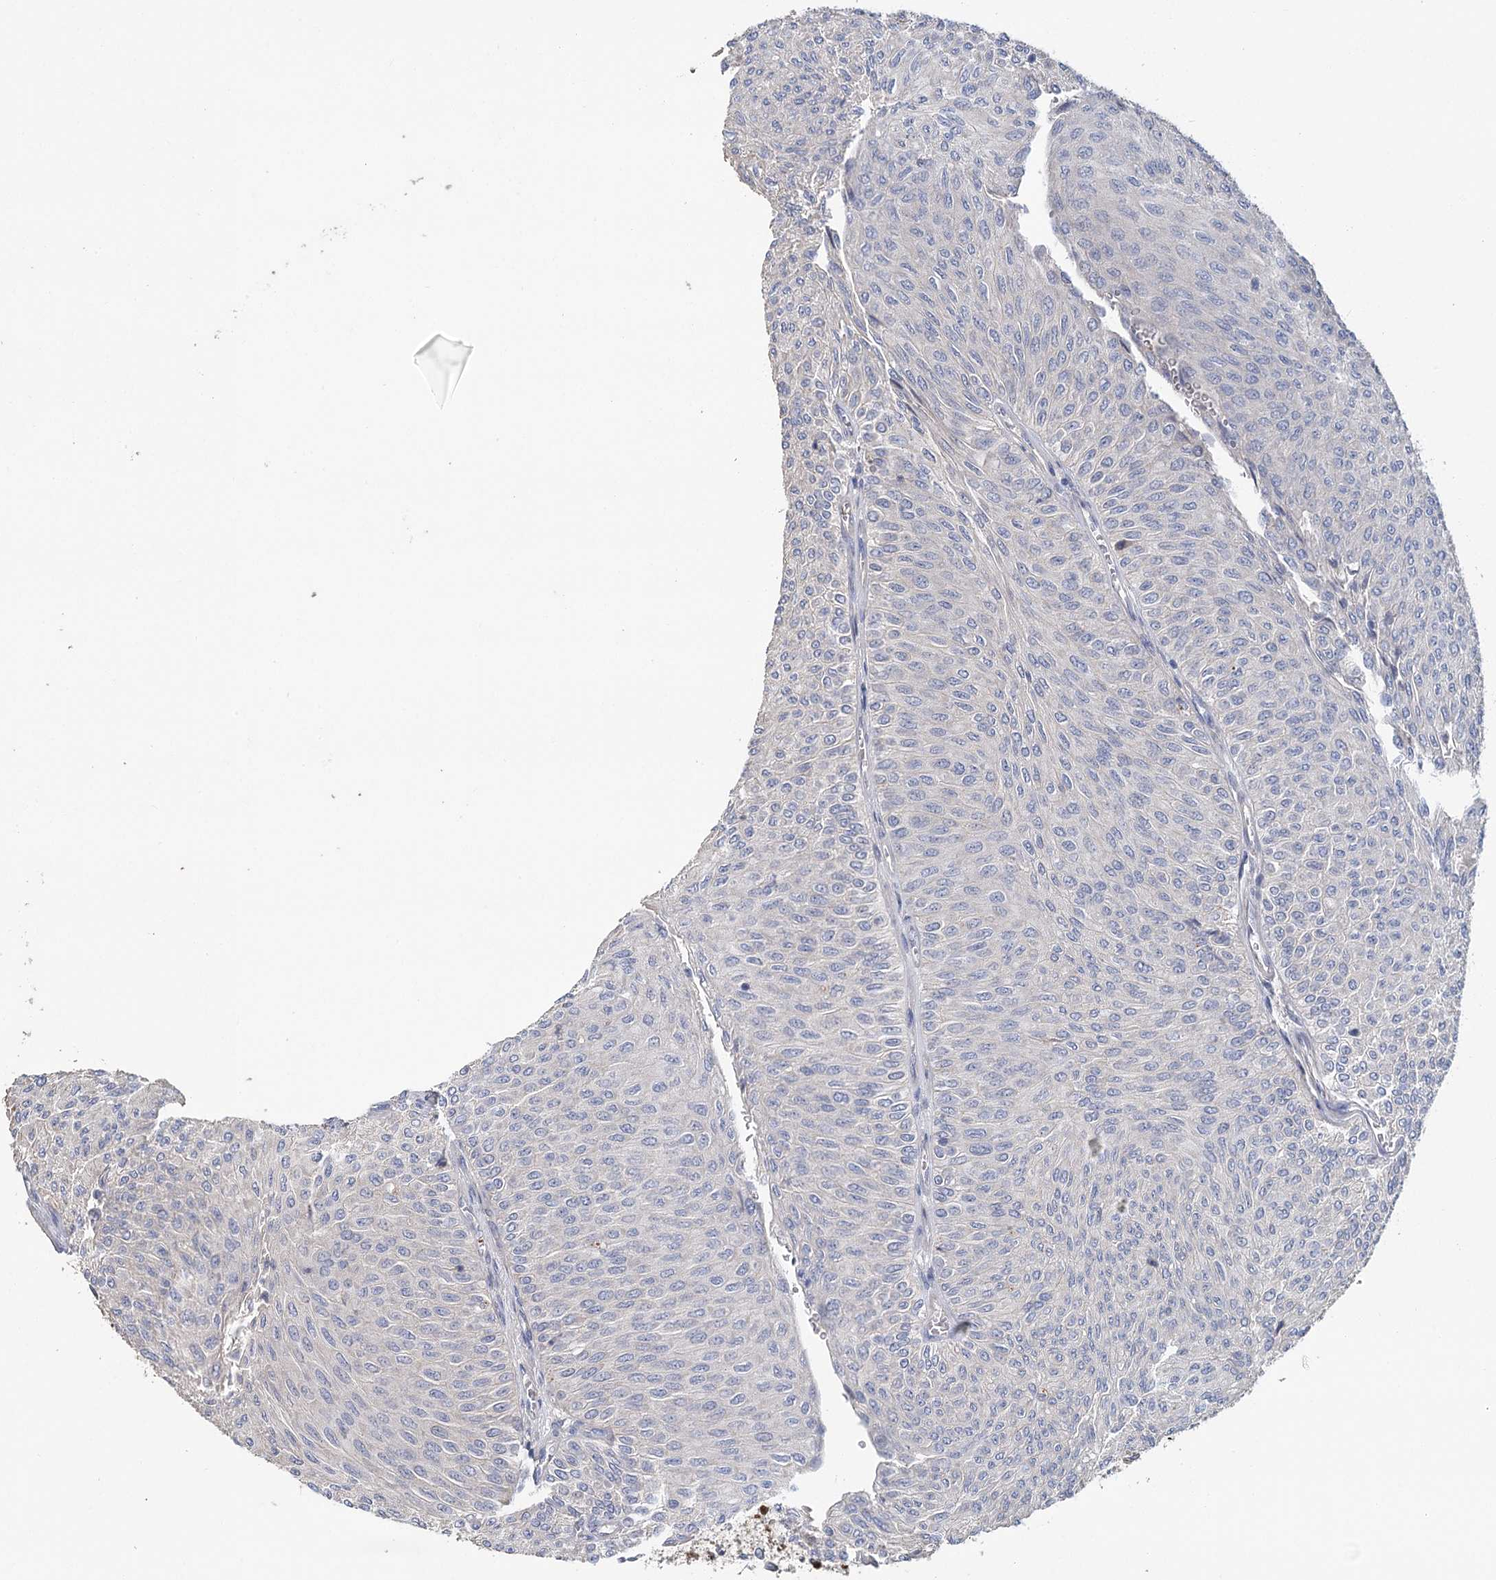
{"staining": {"intensity": "negative", "quantity": "none", "location": "none"}, "tissue": "urothelial cancer", "cell_type": "Tumor cells", "image_type": "cancer", "snomed": [{"axis": "morphology", "description": "Urothelial carcinoma, Low grade"}, {"axis": "topography", "description": "Urinary bladder"}], "caption": "An immunohistochemistry (IHC) image of low-grade urothelial carcinoma is shown. There is no staining in tumor cells of low-grade urothelial carcinoma.", "gene": "EPB41L5", "patient": {"sex": "male", "age": 78}}